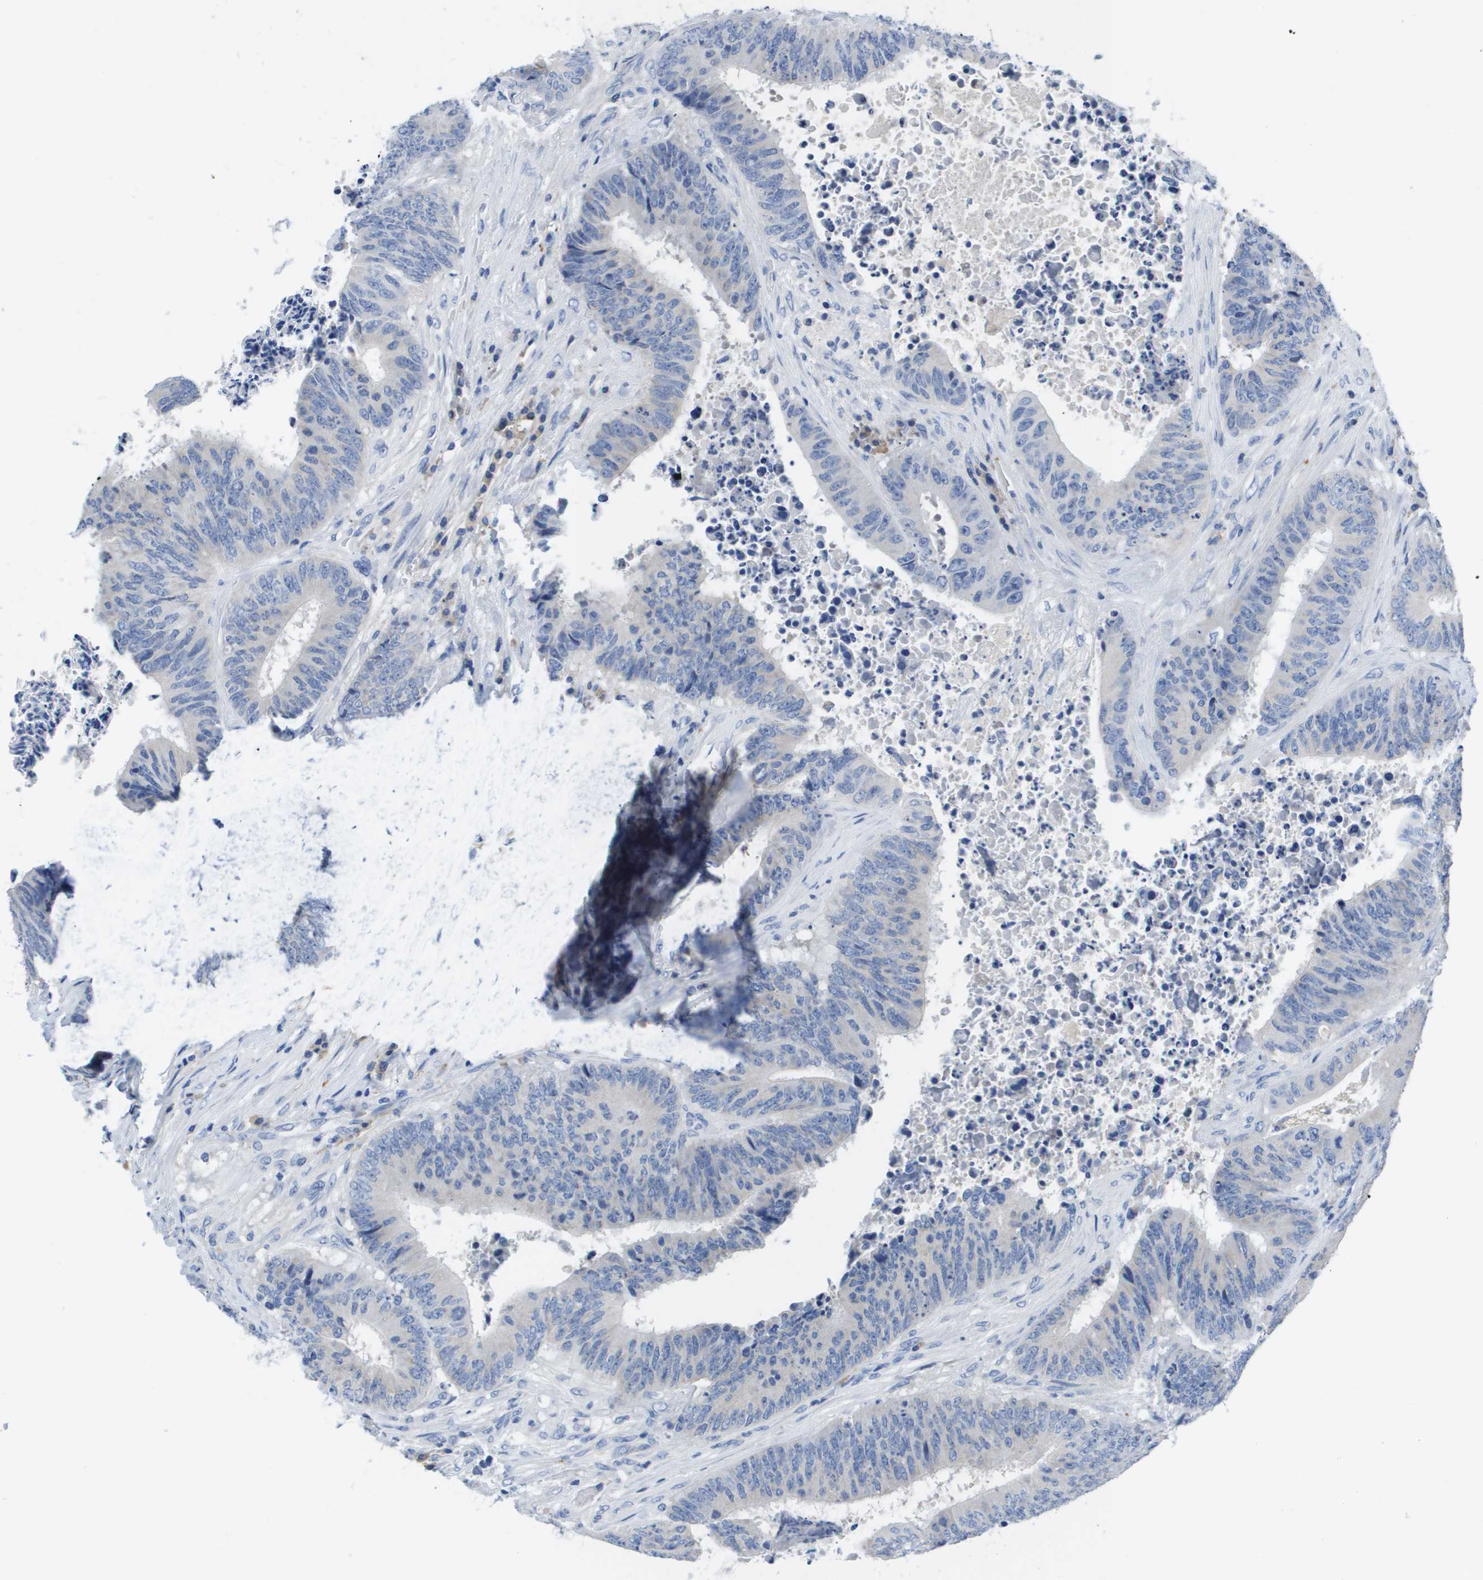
{"staining": {"intensity": "negative", "quantity": "none", "location": "none"}, "tissue": "colorectal cancer", "cell_type": "Tumor cells", "image_type": "cancer", "snomed": [{"axis": "morphology", "description": "Adenocarcinoma, NOS"}, {"axis": "topography", "description": "Rectum"}], "caption": "Immunohistochemical staining of adenocarcinoma (colorectal) displays no significant positivity in tumor cells.", "gene": "MS4A1", "patient": {"sex": "male", "age": 72}}